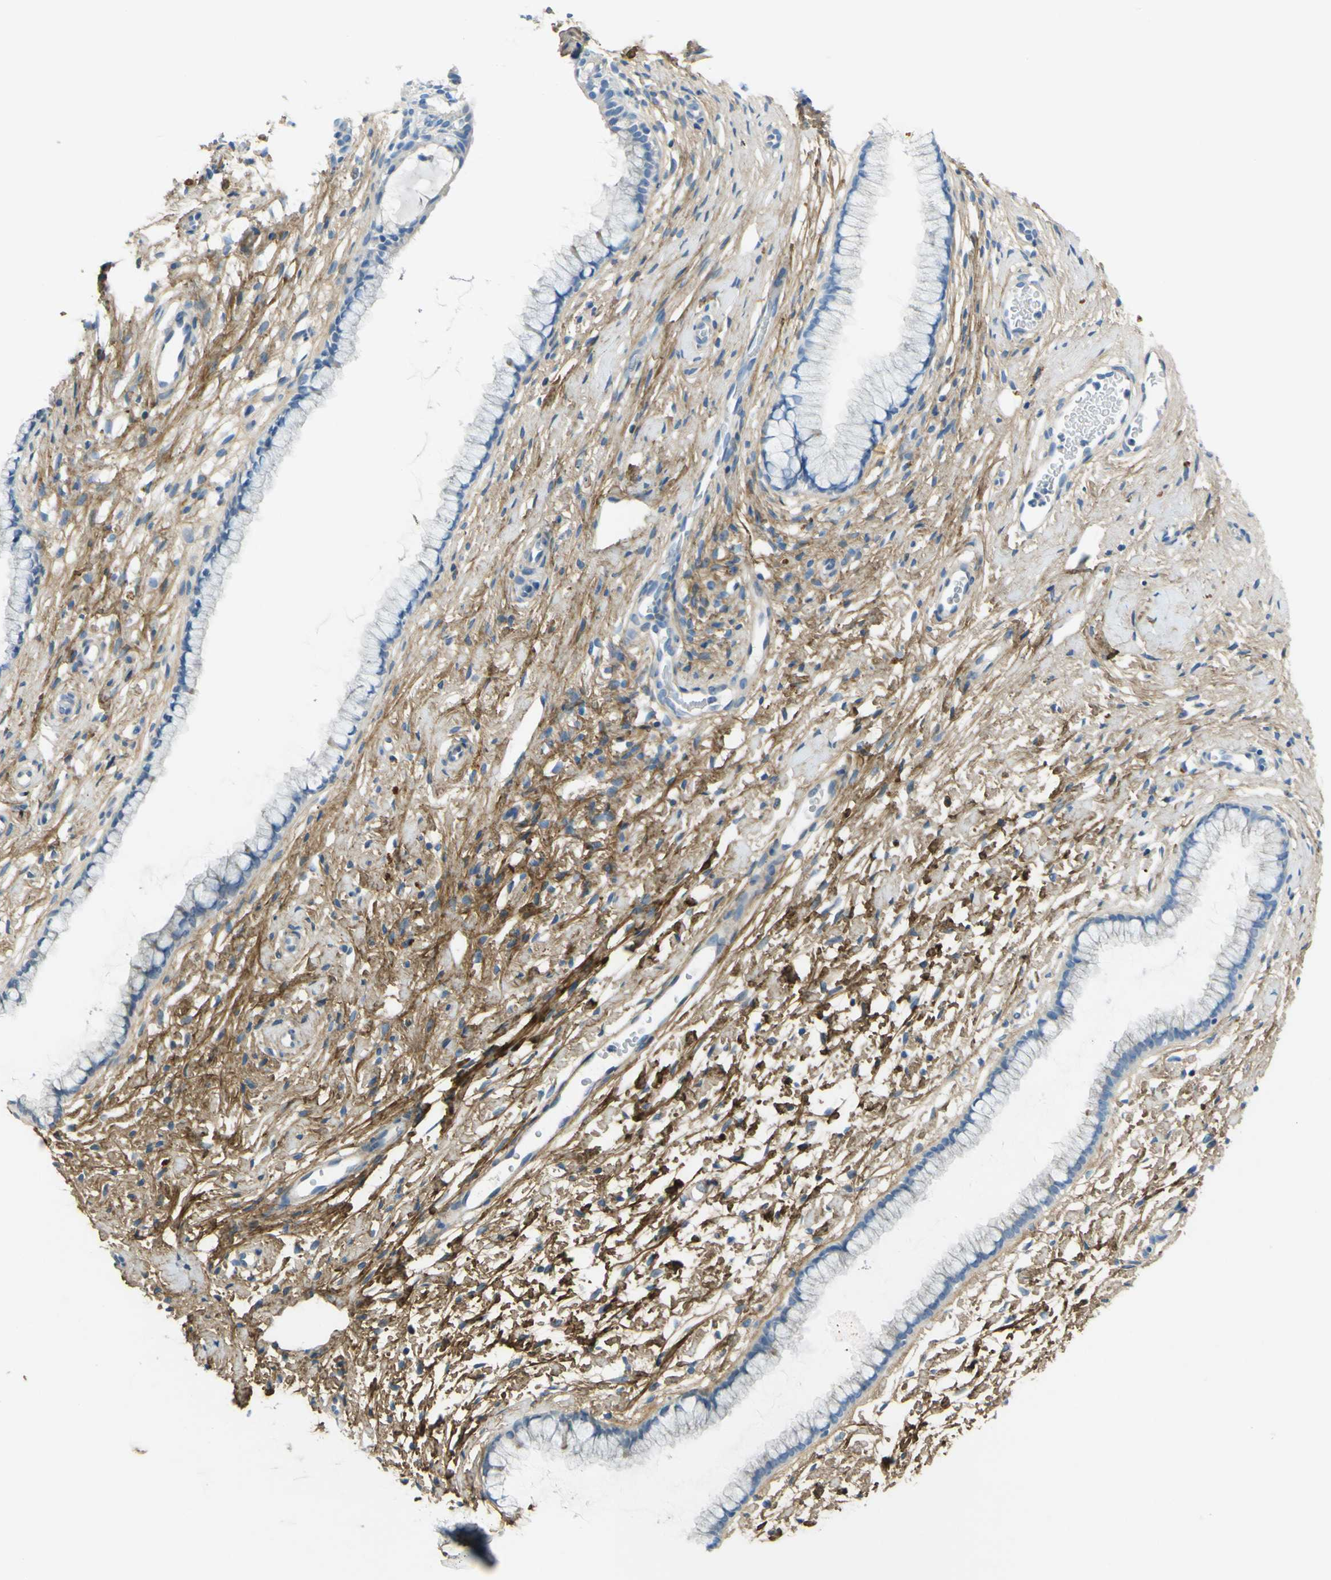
{"staining": {"intensity": "negative", "quantity": "none", "location": "none"}, "tissue": "cervix", "cell_type": "Glandular cells", "image_type": "normal", "snomed": [{"axis": "morphology", "description": "Normal tissue, NOS"}, {"axis": "topography", "description": "Cervix"}], "caption": "Immunohistochemistry (IHC) micrograph of normal human cervix stained for a protein (brown), which reveals no staining in glandular cells.", "gene": "OGN", "patient": {"sex": "female", "age": 65}}